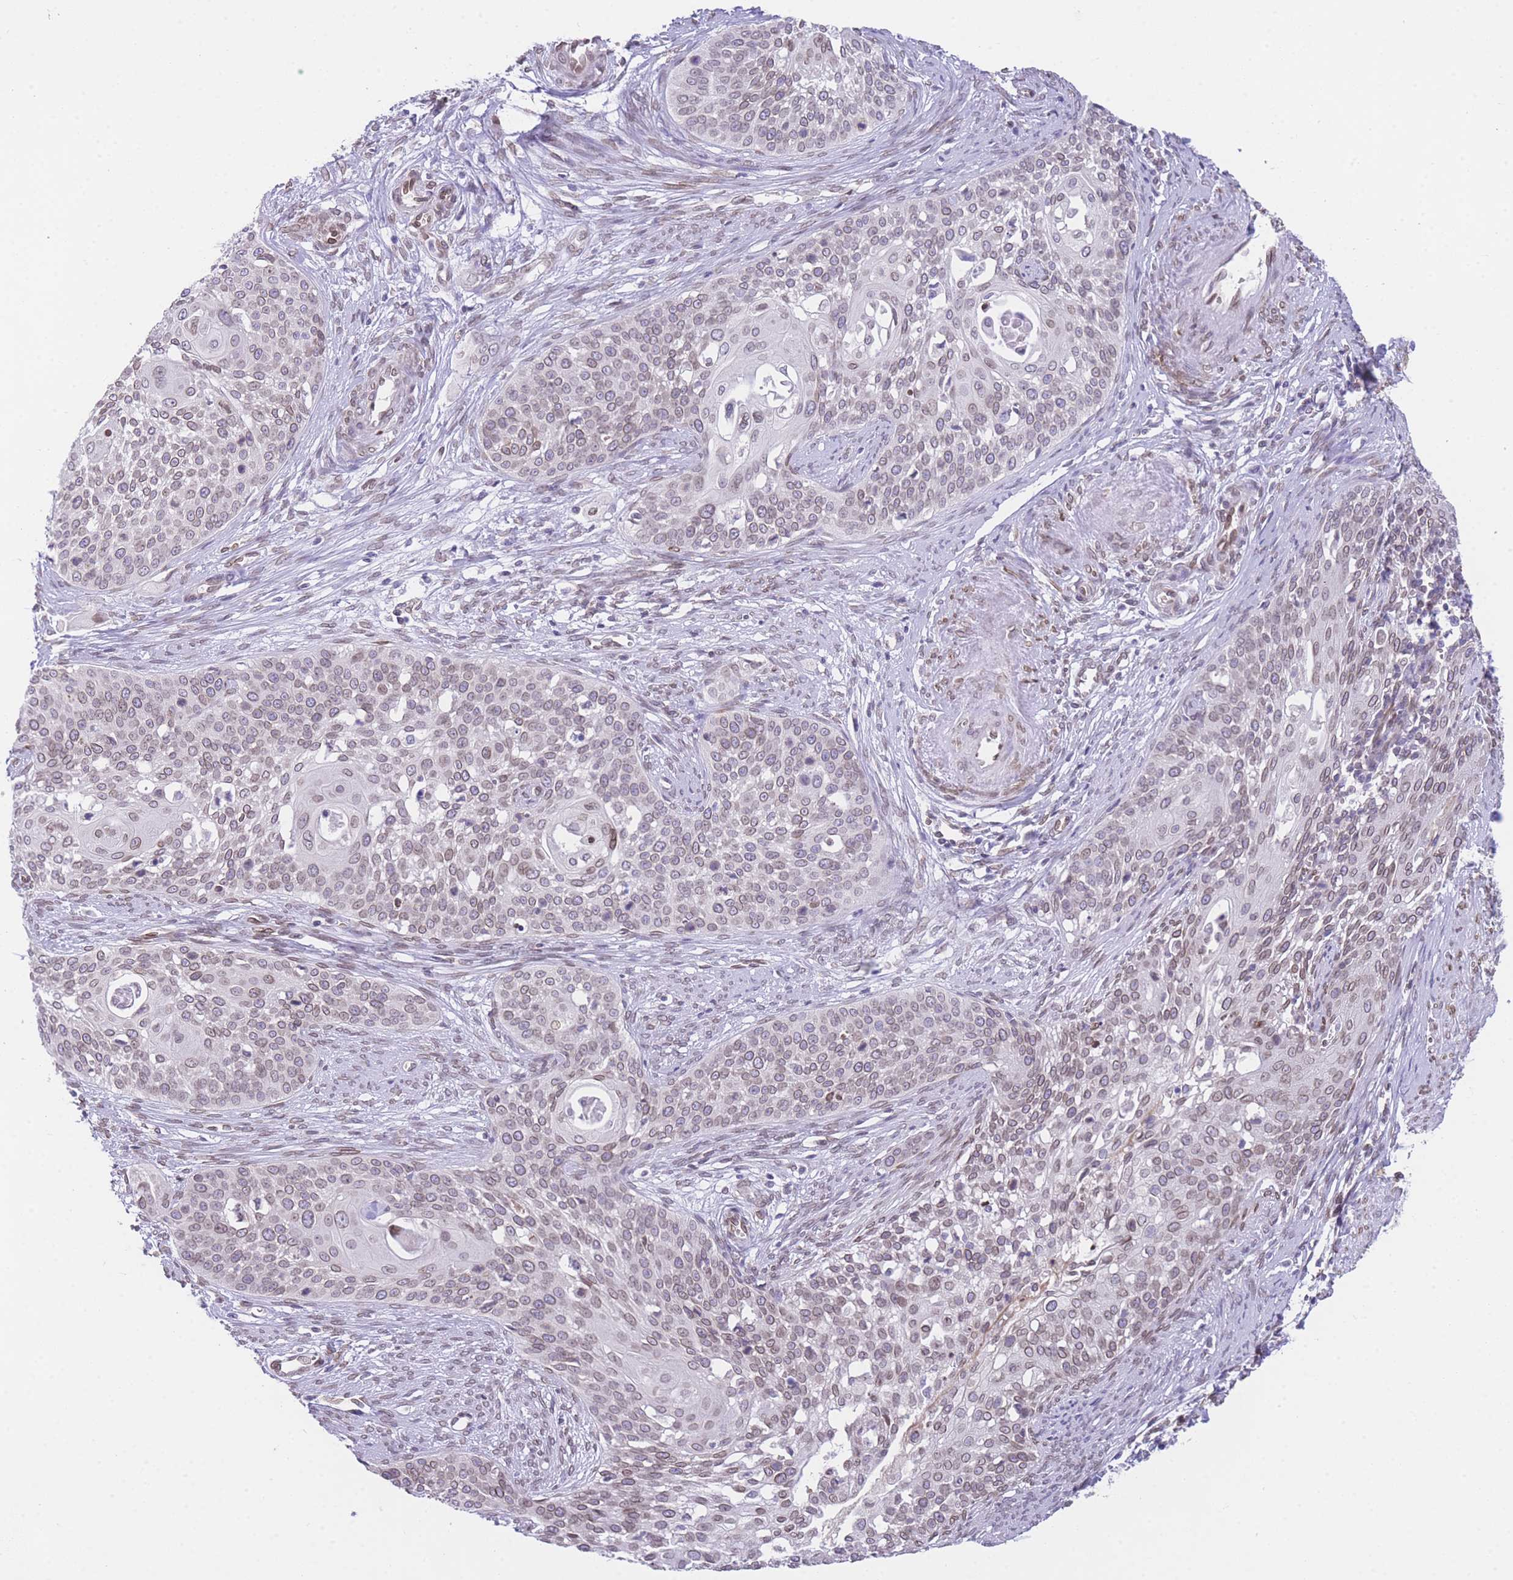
{"staining": {"intensity": "weak", "quantity": "25%-75%", "location": "cytoplasmic/membranous,nuclear"}, "tissue": "cervical cancer", "cell_type": "Tumor cells", "image_type": "cancer", "snomed": [{"axis": "morphology", "description": "Squamous cell carcinoma, NOS"}, {"axis": "topography", "description": "Cervix"}], "caption": "A micrograph of human squamous cell carcinoma (cervical) stained for a protein reveals weak cytoplasmic/membranous and nuclear brown staining in tumor cells. The staining was performed using DAB, with brown indicating positive protein expression. Nuclei are stained blue with hematoxylin.", "gene": "OR10AD1", "patient": {"sex": "female", "age": 44}}